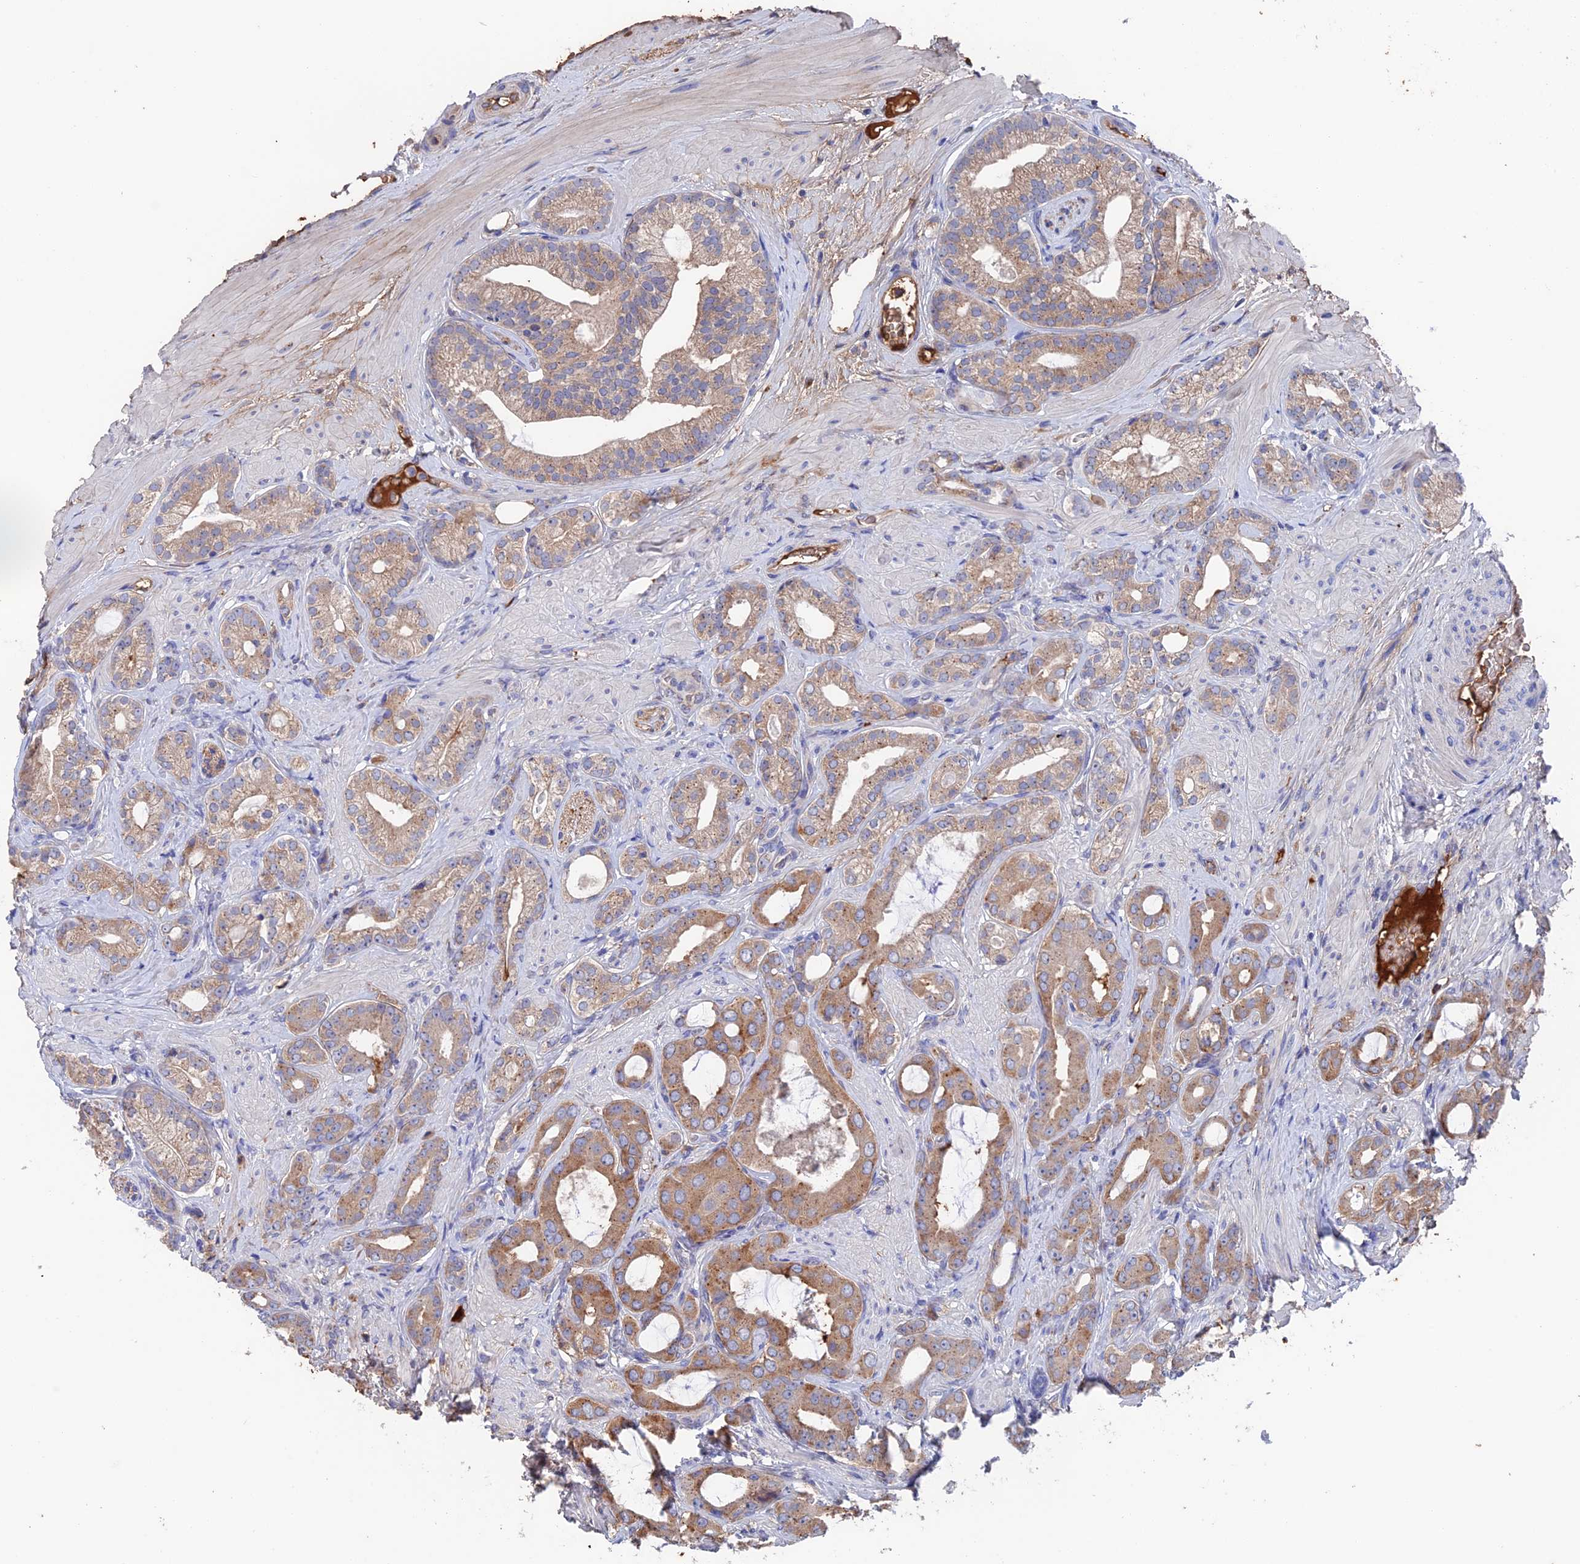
{"staining": {"intensity": "moderate", "quantity": ">75%", "location": "cytoplasmic/membranous"}, "tissue": "prostate cancer", "cell_type": "Tumor cells", "image_type": "cancer", "snomed": [{"axis": "morphology", "description": "Adenocarcinoma, Low grade"}, {"axis": "topography", "description": "Prostate"}], "caption": "Prostate cancer (adenocarcinoma (low-grade)) stained with a protein marker shows moderate staining in tumor cells.", "gene": "HPF1", "patient": {"sex": "male", "age": 57}}